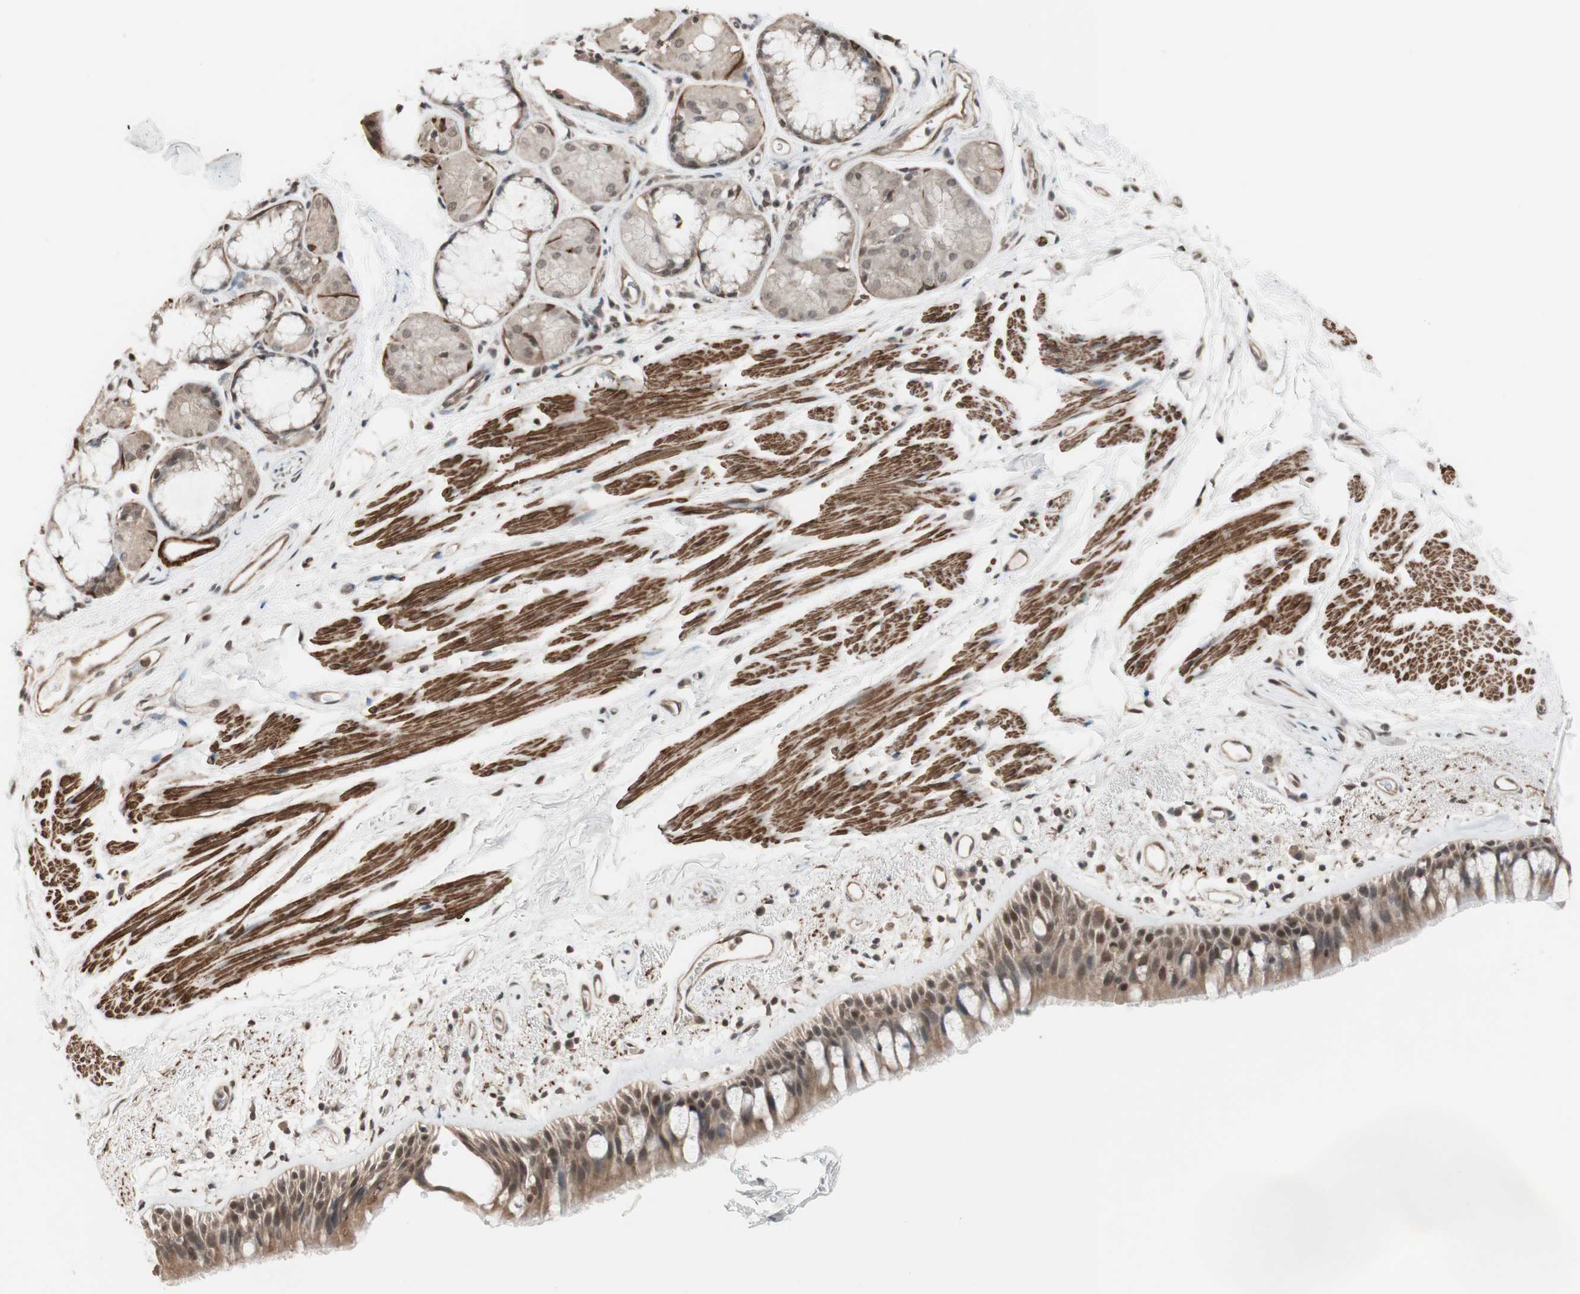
{"staining": {"intensity": "moderate", "quantity": ">75%", "location": "cytoplasmic/membranous,nuclear"}, "tissue": "bronchus", "cell_type": "Respiratory epithelial cells", "image_type": "normal", "snomed": [{"axis": "morphology", "description": "Normal tissue, NOS"}, {"axis": "morphology", "description": "Adenocarcinoma, NOS"}, {"axis": "topography", "description": "Bronchus"}, {"axis": "topography", "description": "Lung"}], "caption": "Approximately >75% of respiratory epithelial cells in benign bronchus demonstrate moderate cytoplasmic/membranous,nuclear protein staining as visualized by brown immunohistochemical staining.", "gene": "DRAP1", "patient": {"sex": "female", "age": 54}}